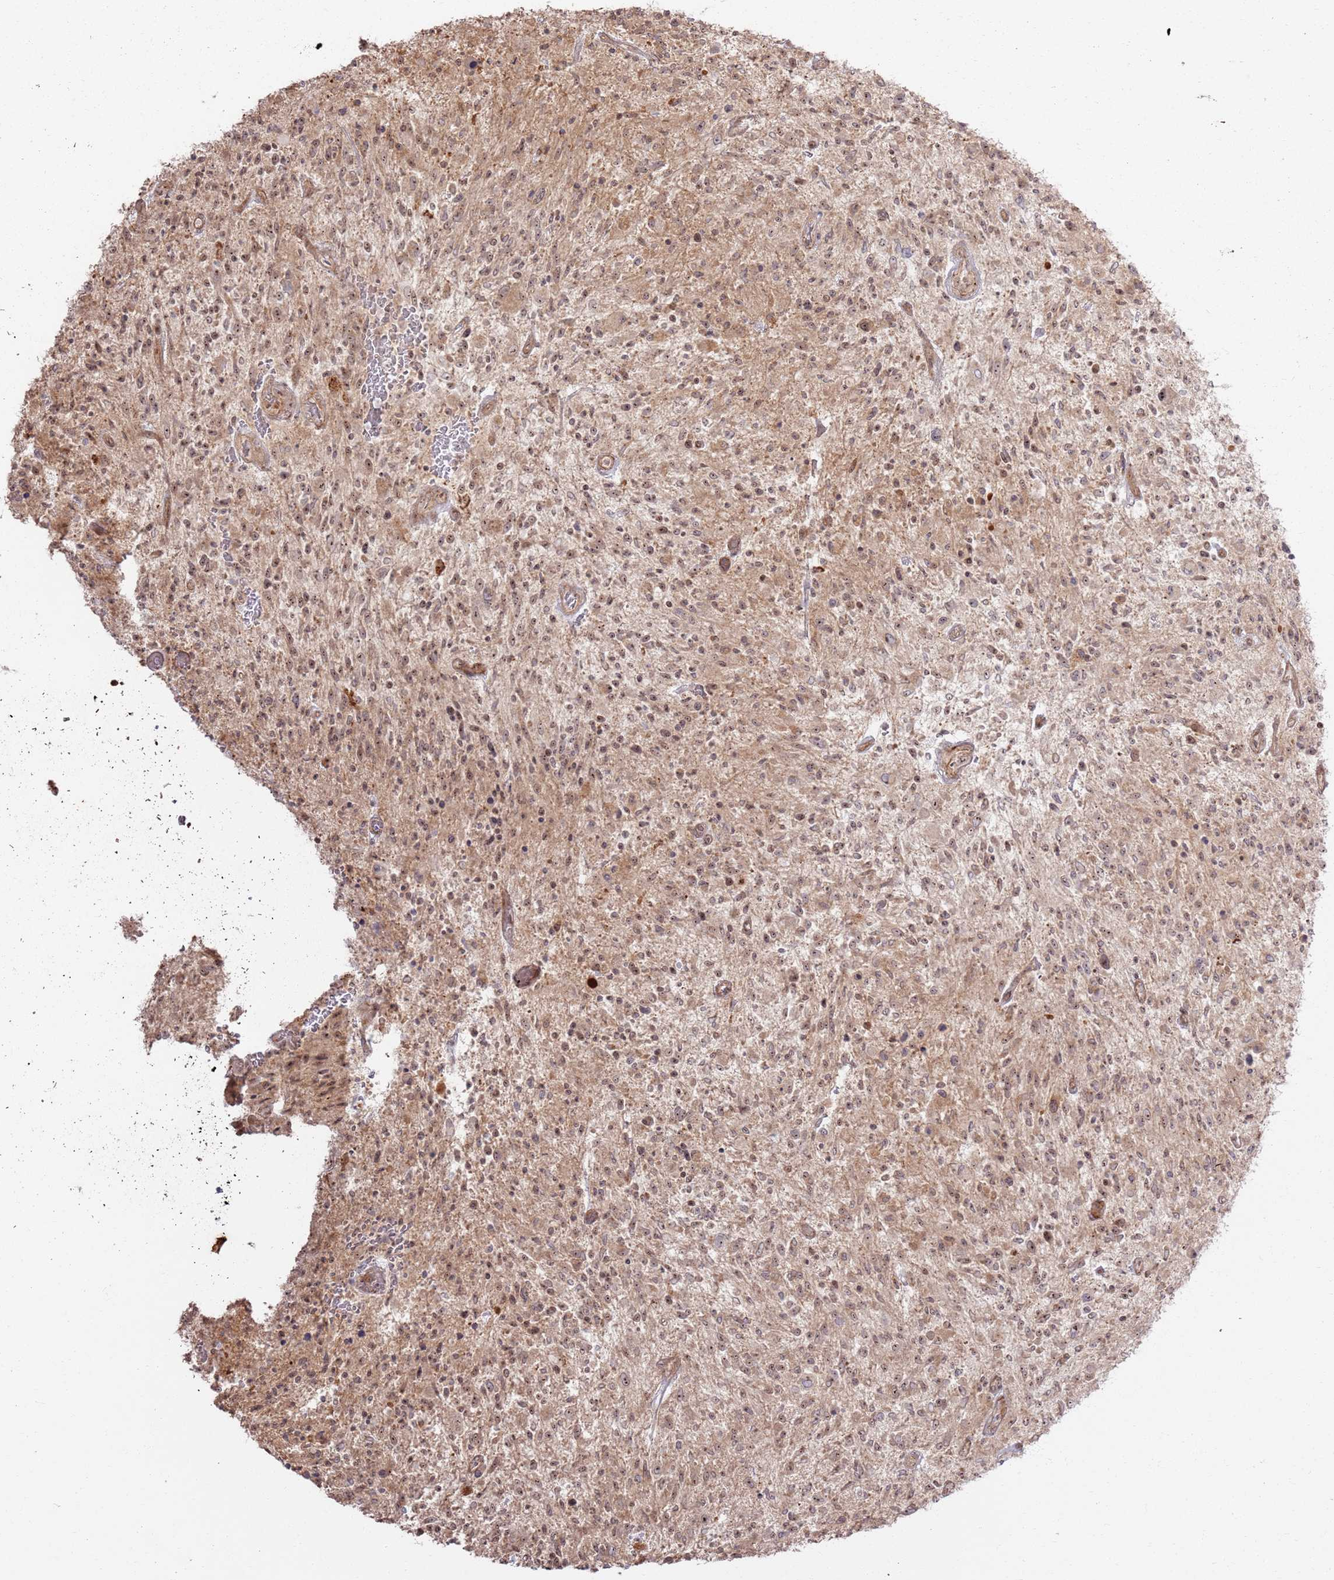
{"staining": {"intensity": "moderate", "quantity": ">75%", "location": "cytoplasmic/membranous,nuclear"}, "tissue": "glioma", "cell_type": "Tumor cells", "image_type": "cancer", "snomed": [{"axis": "morphology", "description": "Glioma, malignant, High grade"}, {"axis": "topography", "description": "Brain"}], "caption": "A micrograph of glioma stained for a protein reveals moderate cytoplasmic/membranous and nuclear brown staining in tumor cells.", "gene": "CNPY1", "patient": {"sex": "male", "age": 47}}